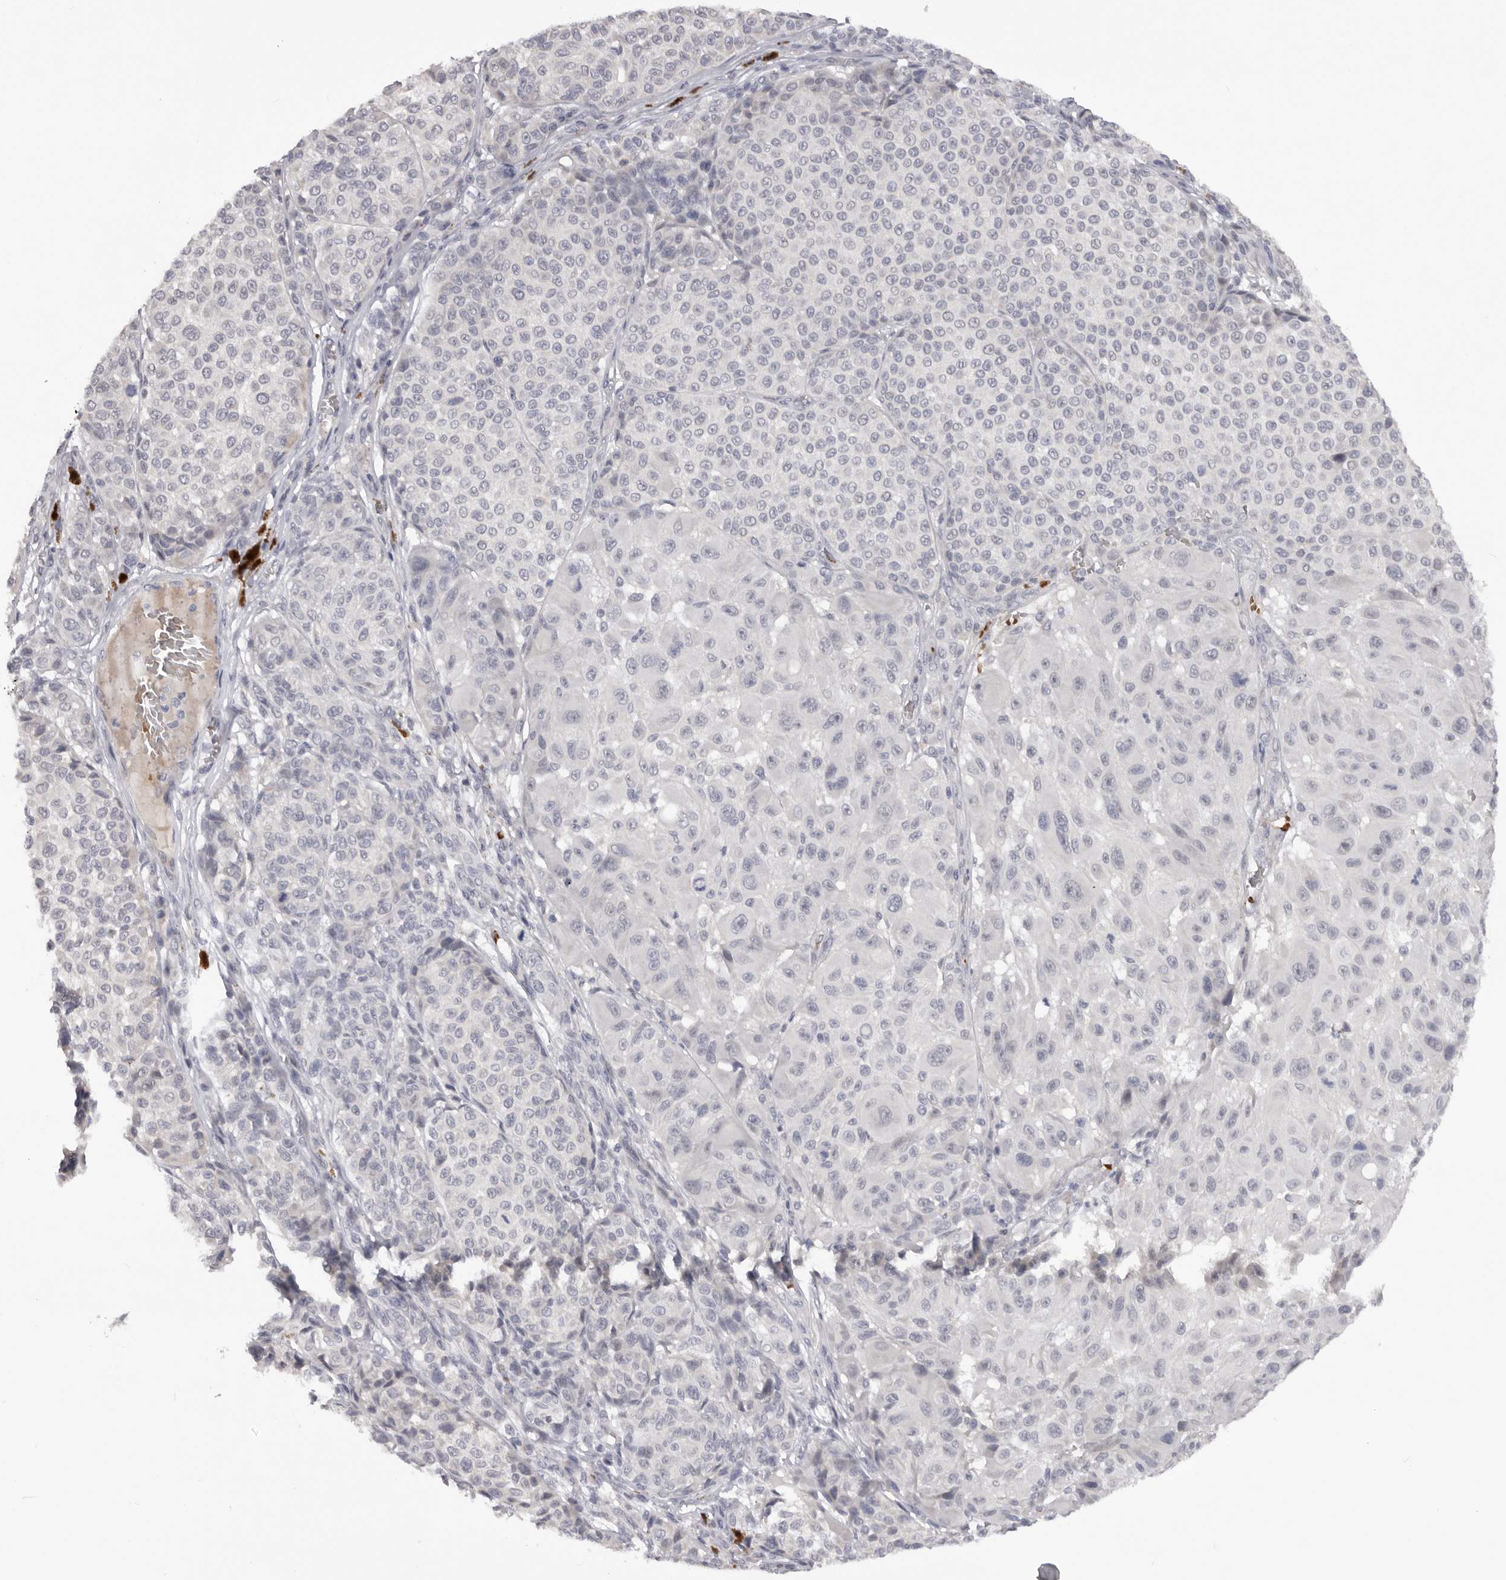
{"staining": {"intensity": "negative", "quantity": "none", "location": "none"}, "tissue": "melanoma", "cell_type": "Tumor cells", "image_type": "cancer", "snomed": [{"axis": "morphology", "description": "Malignant melanoma, NOS"}, {"axis": "topography", "description": "Skin"}], "caption": "The photomicrograph exhibits no staining of tumor cells in malignant melanoma.", "gene": "TNR", "patient": {"sex": "male", "age": 83}}